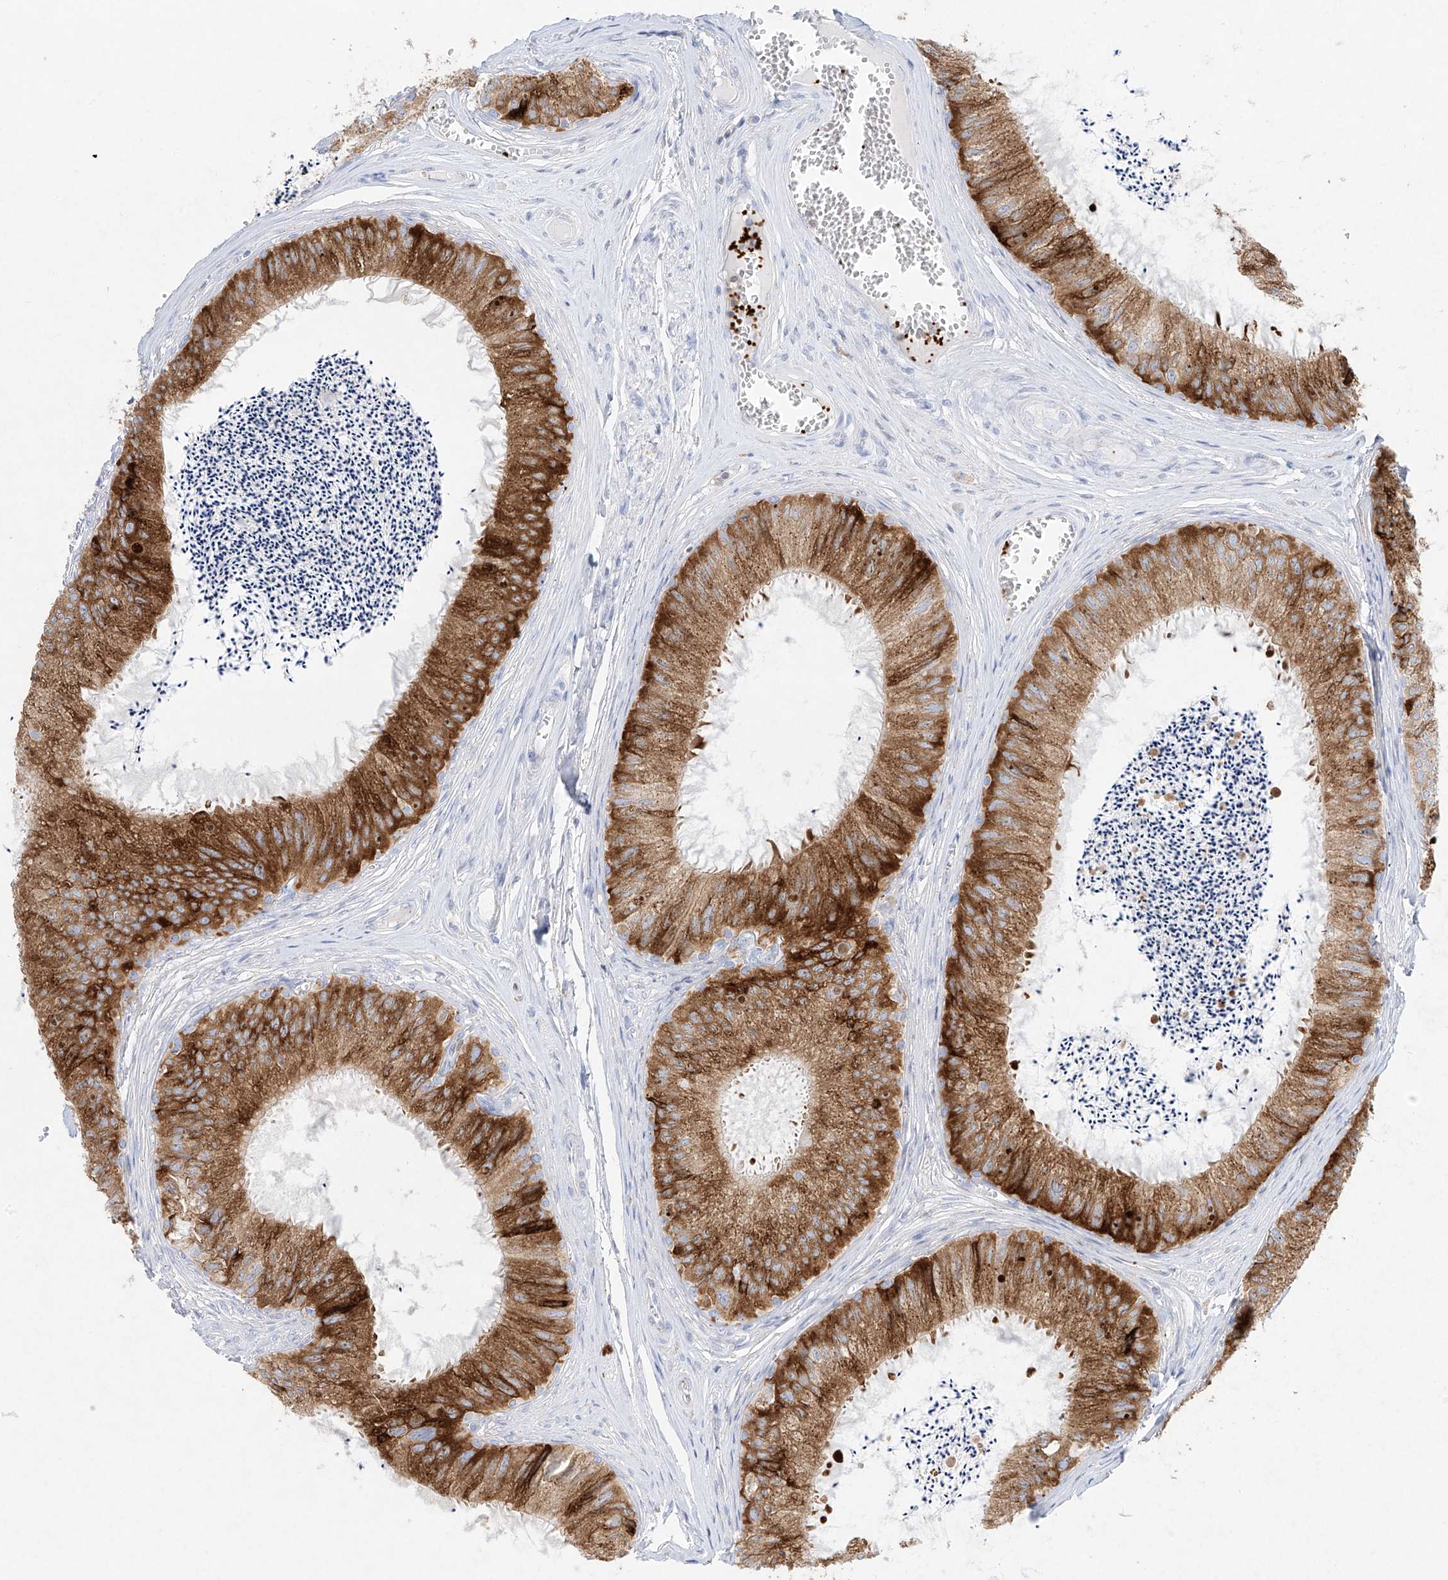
{"staining": {"intensity": "strong", "quantity": "25%-75%", "location": "cytoplasmic/membranous"}, "tissue": "epididymis", "cell_type": "Glandular cells", "image_type": "normal", "snomed": [{"axis": "morphology", "description": "Normal tissue, NOS"}, {"axis": "topography", "description": "Epididymis"}], "caption": "Glandular cells show high levels of strong cytoplasmic/membranous positivity in approximately 25%-75% of cells in unremarkable epididymis.", "gene": "PLEK", "patient": {"sex": "male", "age": 79}}